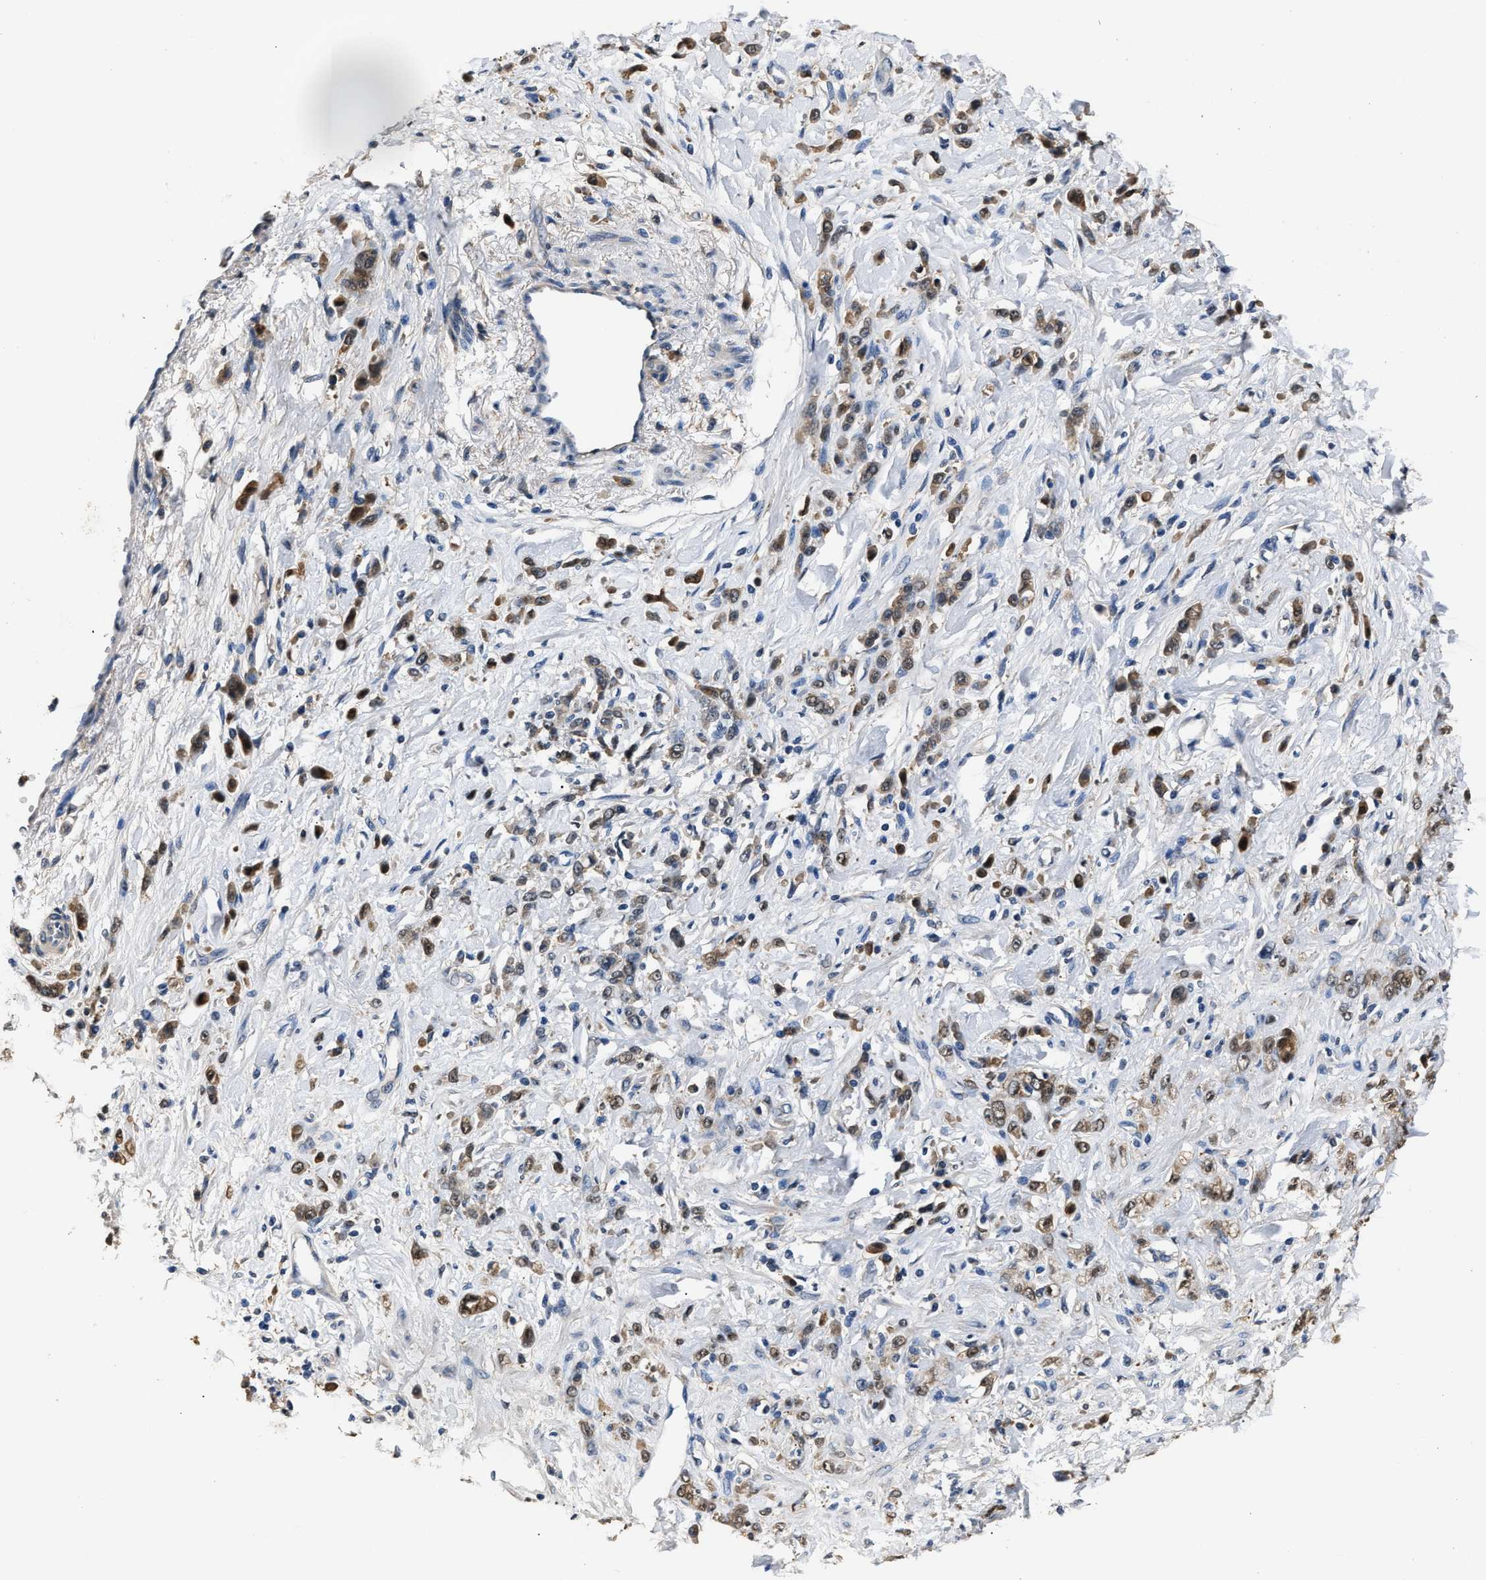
{"staining": {"intensity": "moderate", "quantity": ">75%", "location": "cytoplasmic/membranous"}, "tissue": "stomach cancer", "cell_type": "Tumor cells", "image_type": "cancer", "snomed": [{"axis": "morphology", "description": "Normal tissue, NOS"}, {"axis": "morphology", "description": "Adenocarcinoma, NOS"}, {"axis": "topography", "description": "Stomach"}], "caption": "Immunohistochemistry of stomach cancer (adenocarcinoma) exhibits medium levels of moderate cytoplasmic/membranous positivity in approximately >75% of tumor cells.", "gene": "GSTP1", "patient": {"sex": "male", "age": 82}}